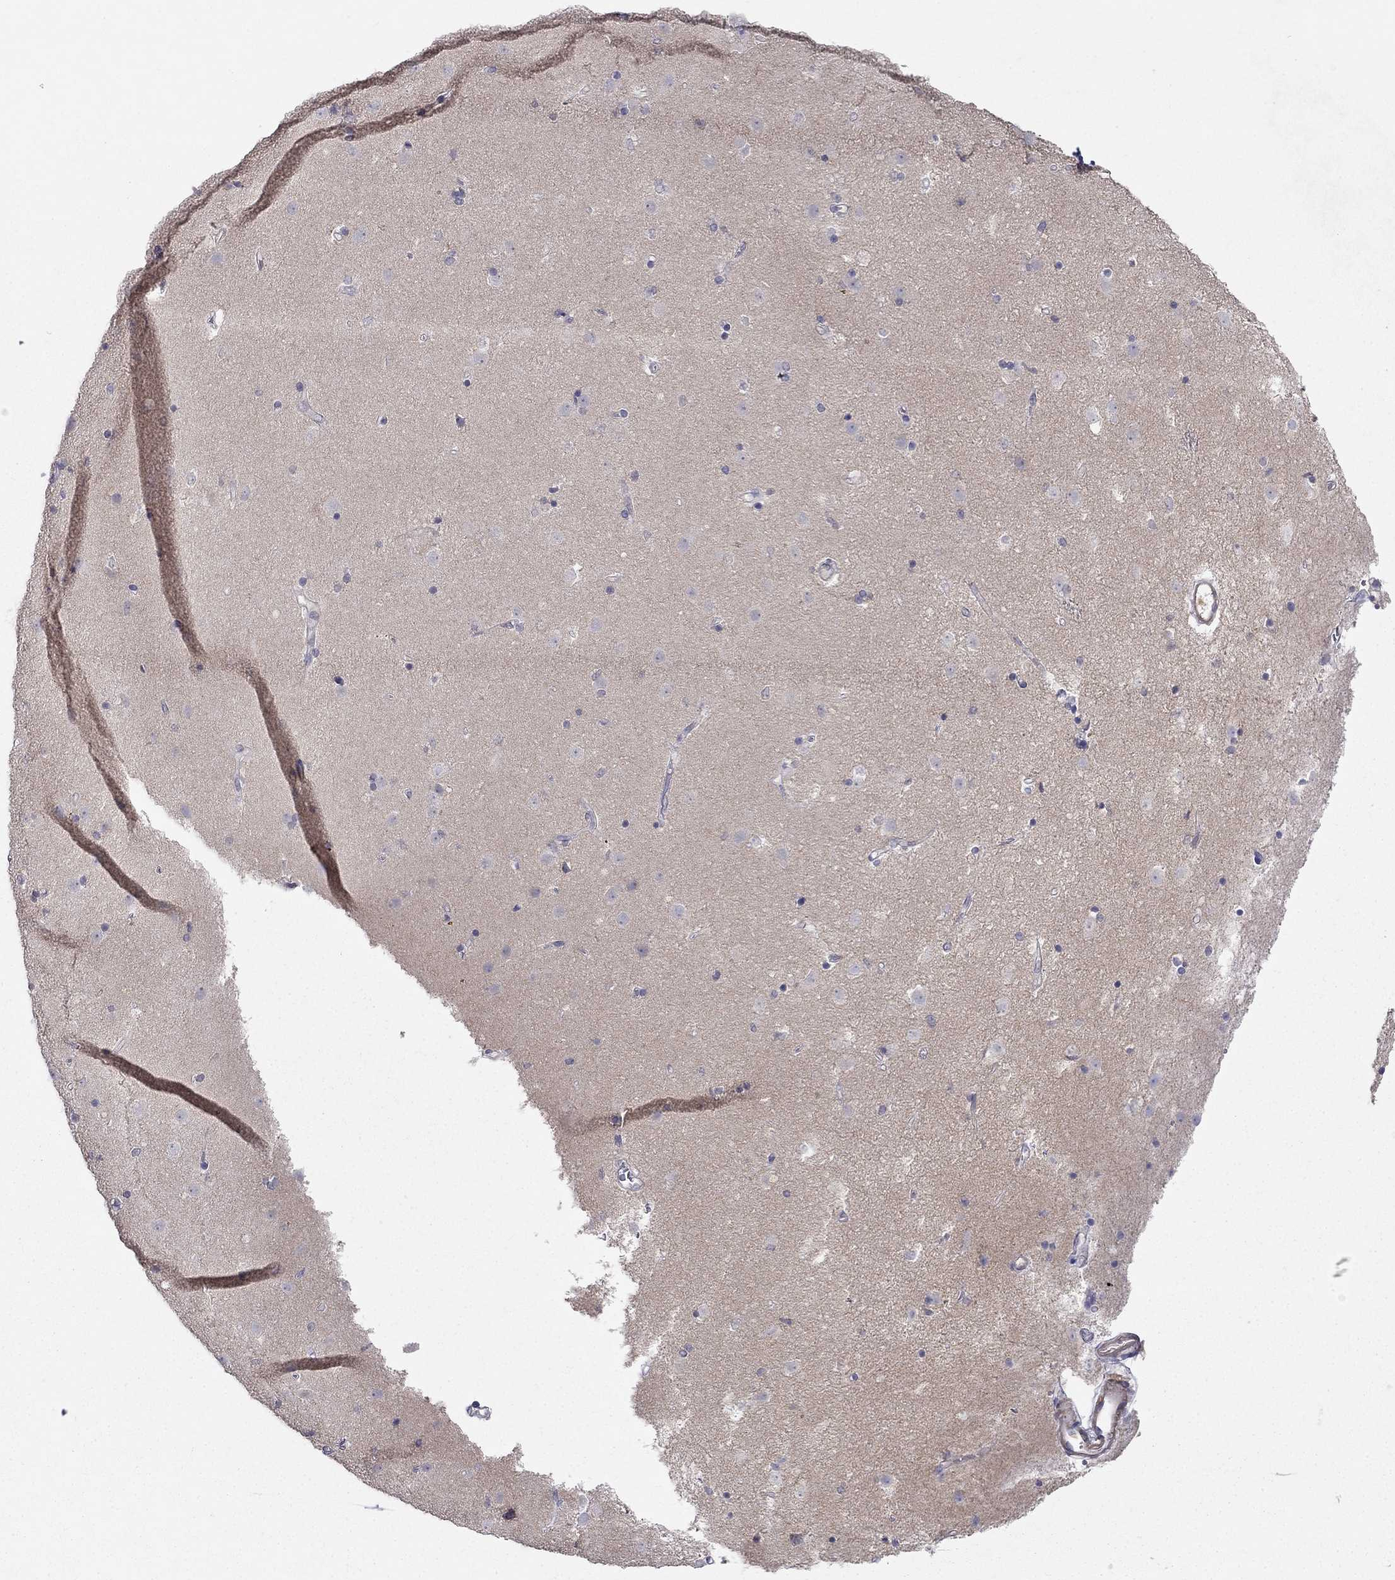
{"staining": {"intensity": "negative", "quantity": "none", "location": "none"}, "tissue": "caudate", "cell_type": "Glial cells", "image_type": "normal", "snomed": [{"axis": "morphology", "description": "Normal tissue, NOS"}, {"axis": "topography", "description": "Lateral ventricle wall"}], "caption": "The histopathology image displays no staining of glial cells in benign caudate. Nuclei are stained in blue.", "gene": "LY6H", "patient": {"sex": "female", "age": 71}}